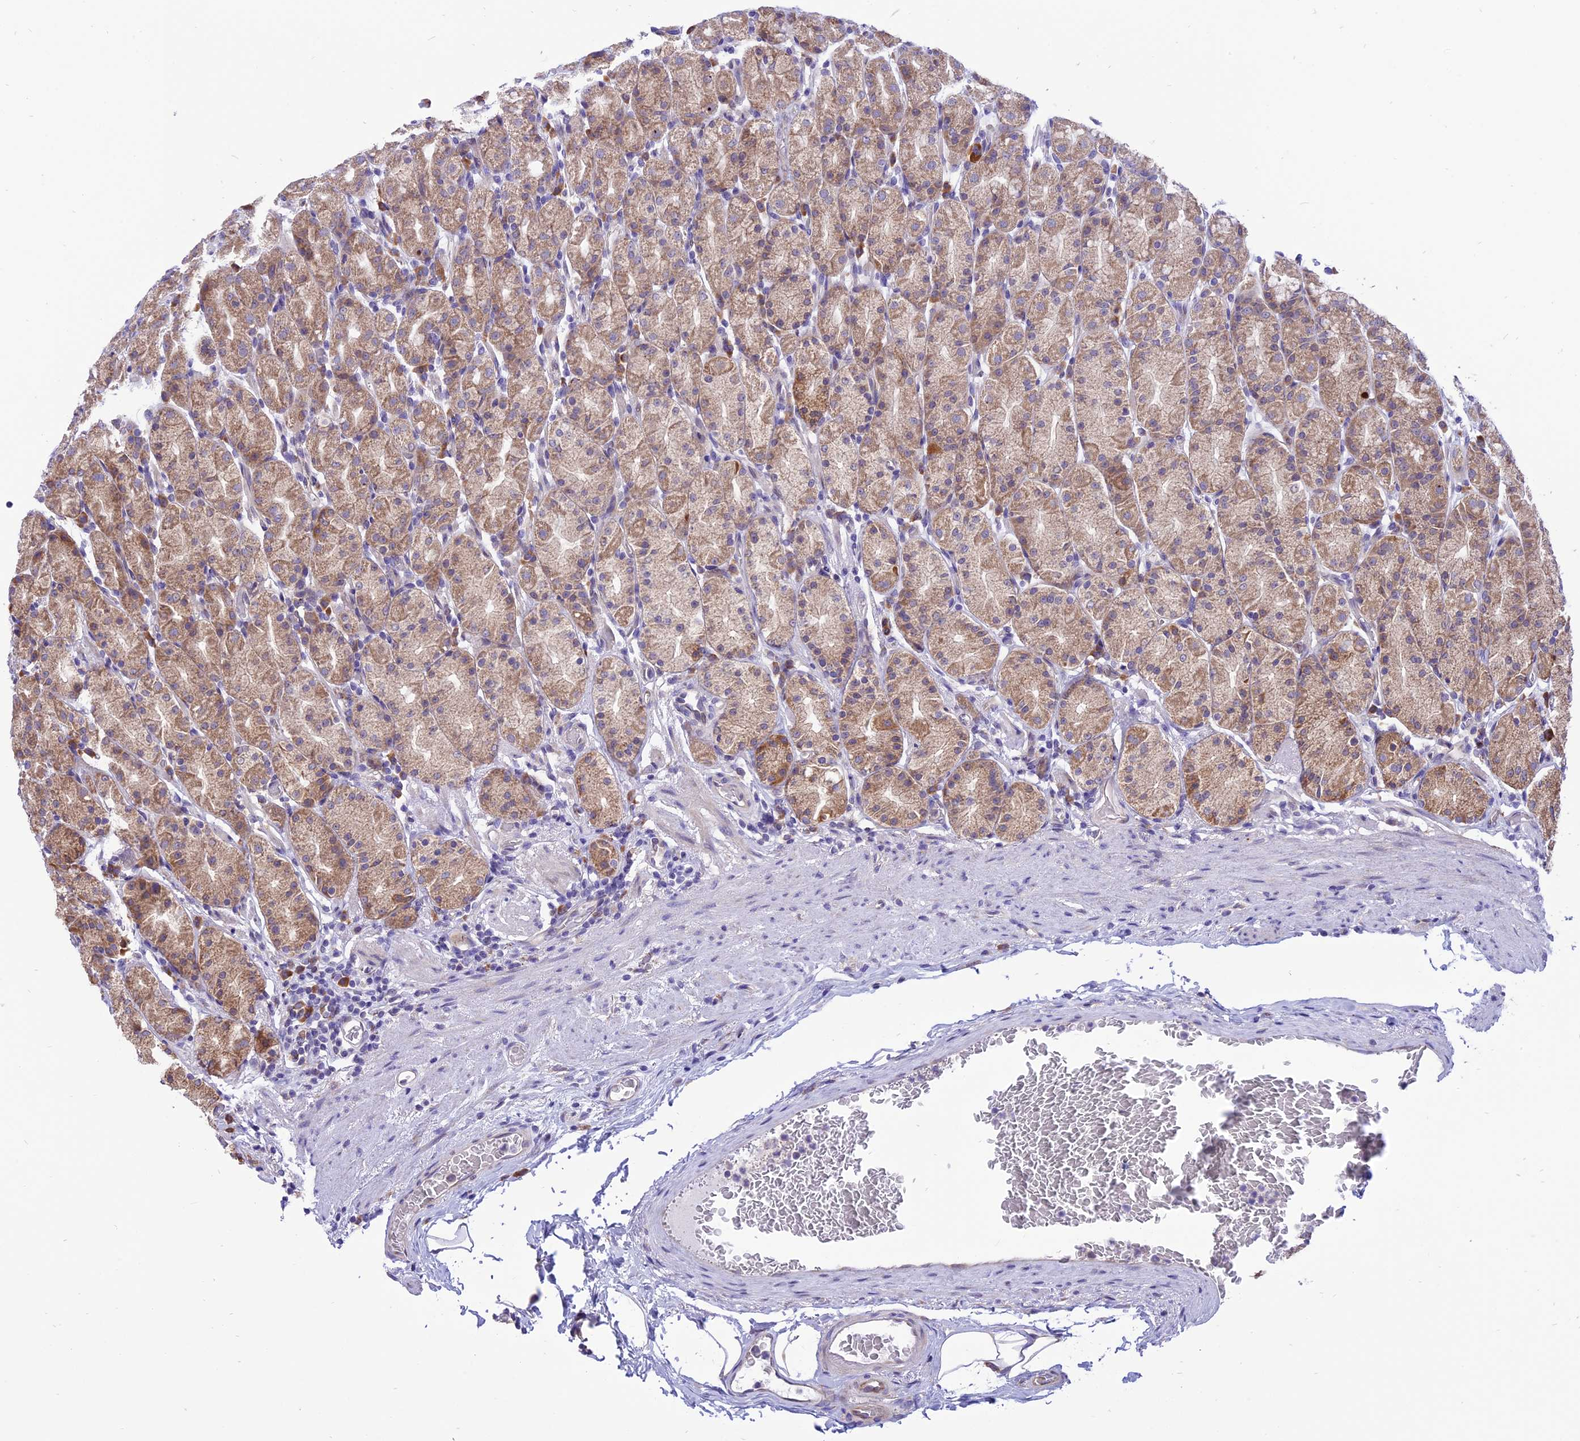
{"staining": {"intensity": "moderate", "quantity": ">75%", "location": "cytoplasmic/membranous"}, "tissue": "stomach", "cell_type": "Glandular cells", "image_type": "normal", "snomed": [{"axis": "morphology", "description": "Normal tissue, NOS"}, {"axis": "topography", "description": "Stomach, upper"}, {"axis": "topography", "description": "Stomach, lower"}, {"axis": "topography", "description": "Small intestine"}], "caption": "Stomach stained with DAB IHC reveals medium levels of moderate cytoplasmic/membranous positivity in about >75% of glandular cells.", "gene": "ARMCX6", "patient": {"sex": "male", "age": 68}}